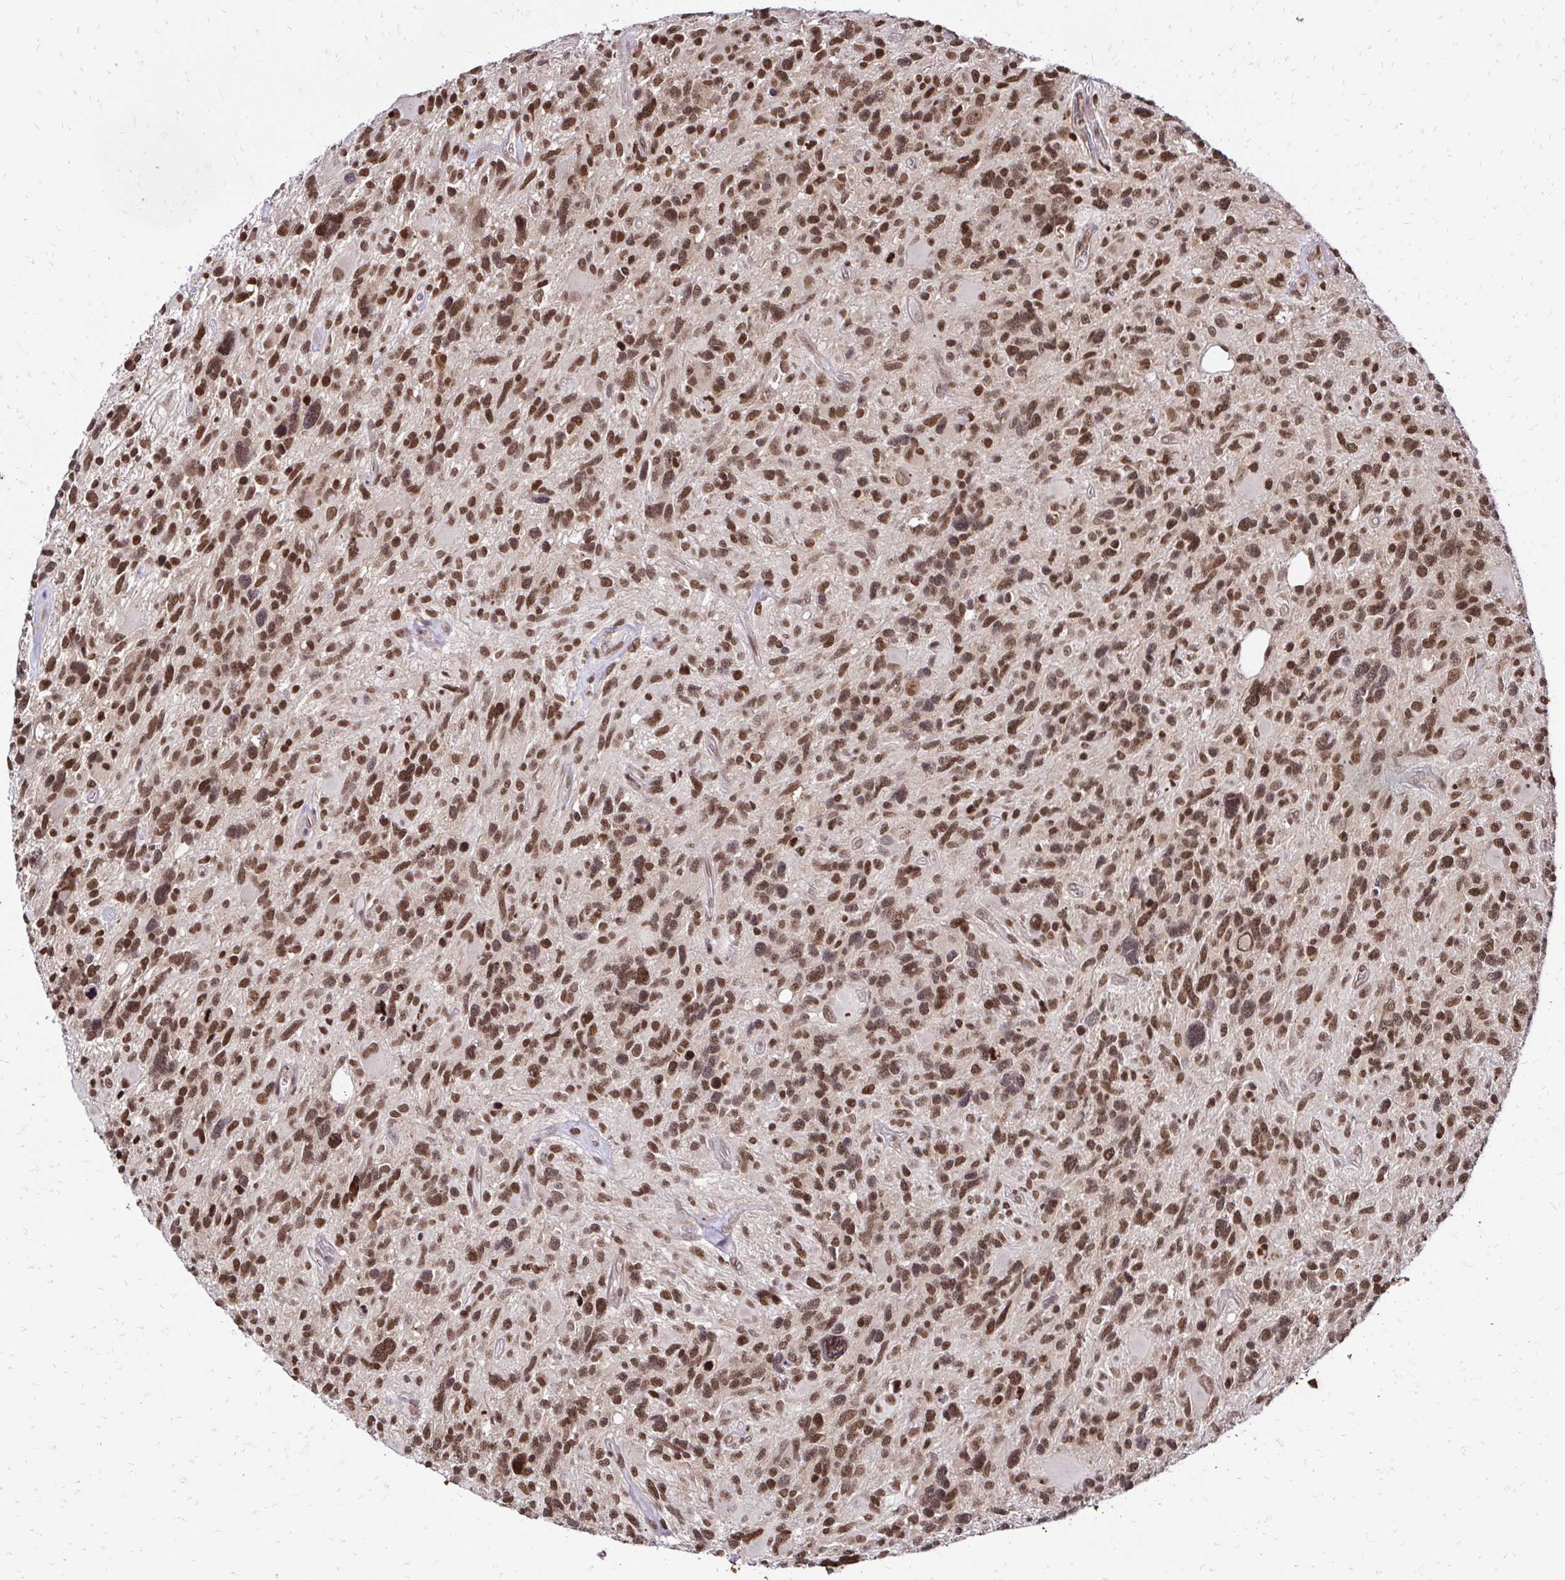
{"staining": {"intensity": "moderate", "quantity": ">75%", "location": "nuclear"}, "tissue": "glioma", "cell_type": "Tumor cells", "image_type": "cancer", "snomed": [{"axis": "morphology", "description": "Glioma, malignant, High grade"}, {"axis": "topography", "description": "Brain"}], "caption": "DAB immunohistochemical staining of human glioma exhibits moderate nuclear protein expression in about >75% of tumor cells.", "gene": "GLYR1", "patient": {"sex": "male", "age": 49}}